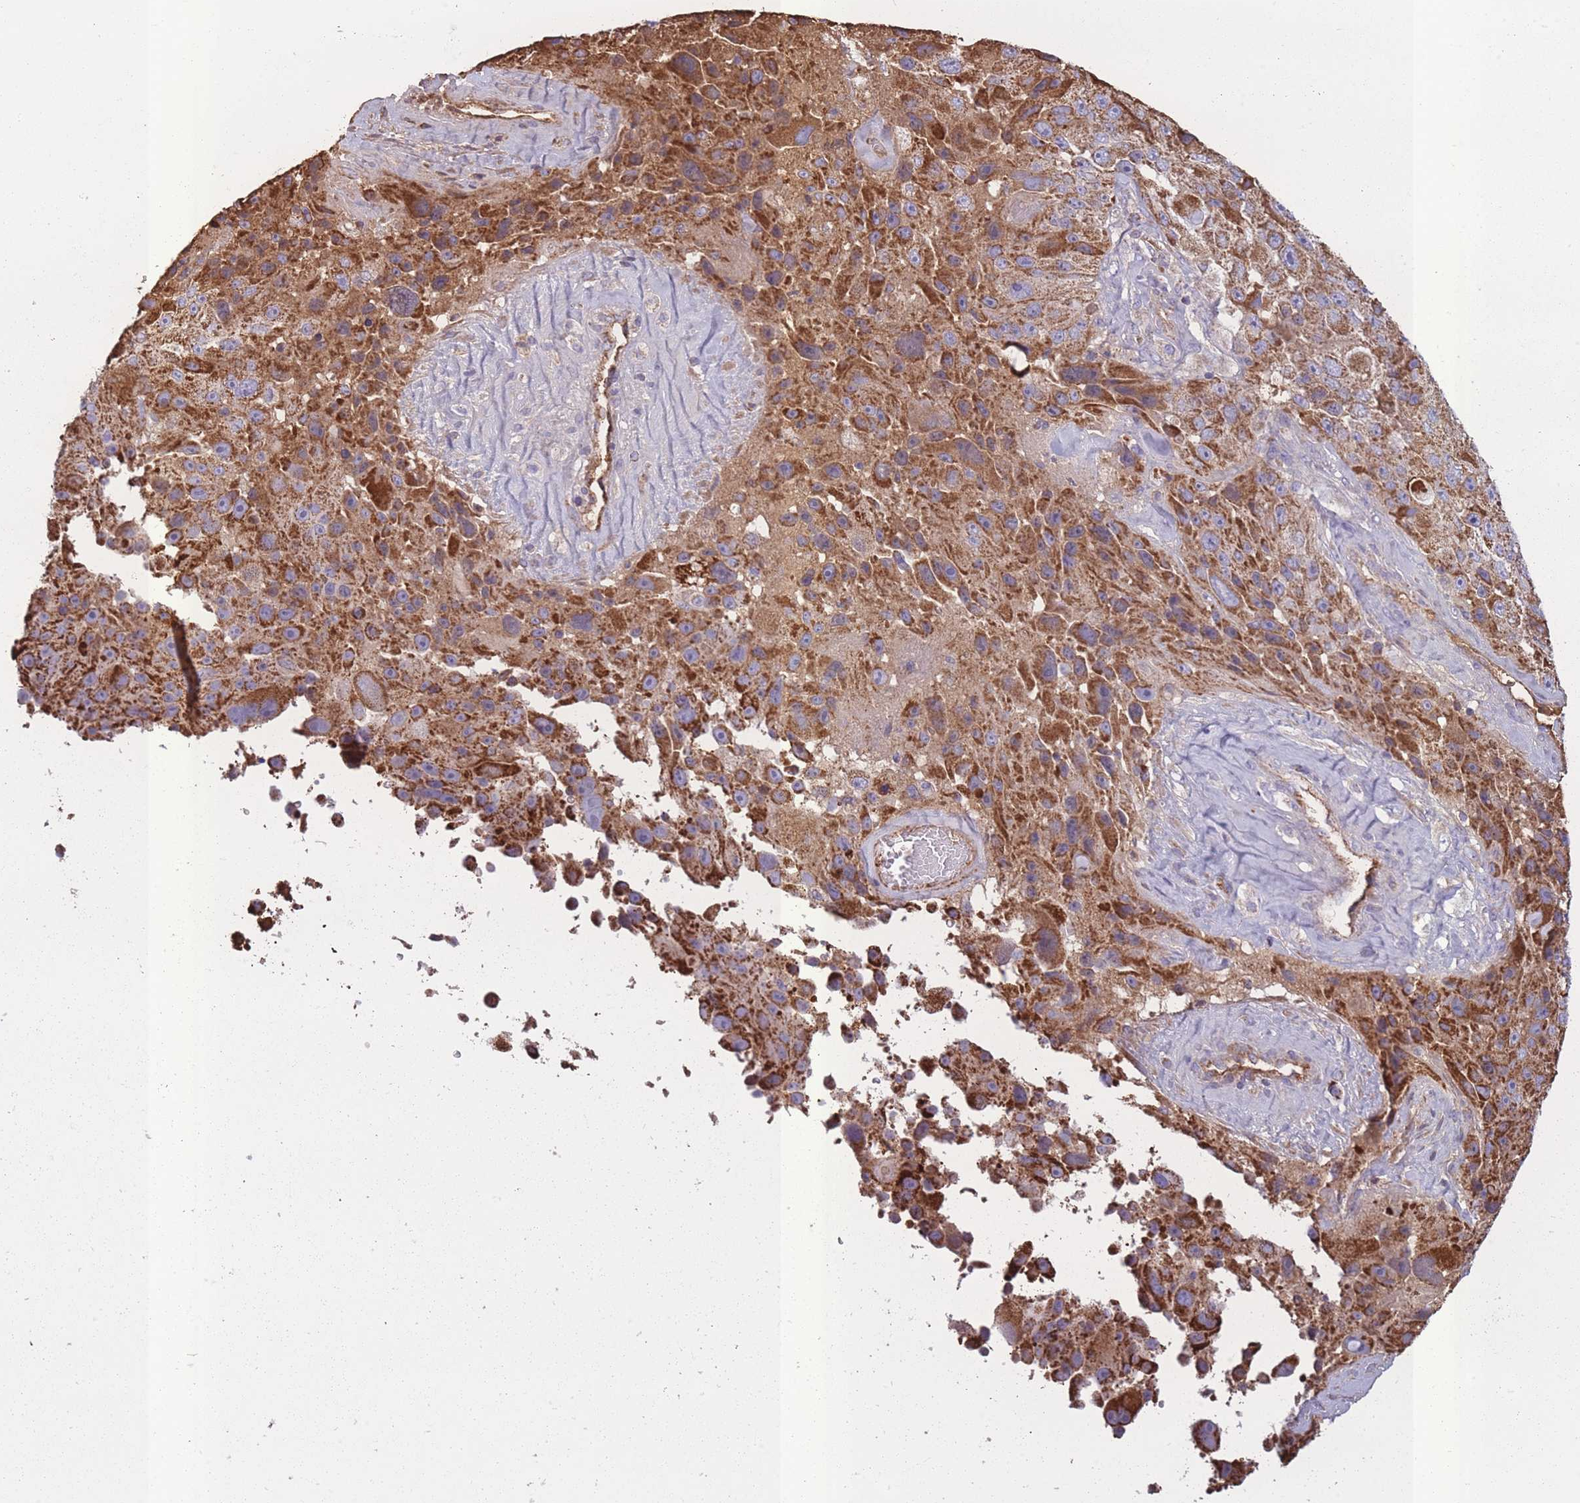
{"staining": {"intensity": "moderate", "quantity": ">75%", "location": "cytoplasmic/membranous"}, "tissue": "melanoma", "cell_type": "Tumor cells", "image_type": "cancer", "snomed": [{"axis": "morphology", "description": "Malignant melanoma, Metastatic site"}, {"axis": "topography", "description": "Lymph node"}], "caption": "Brown immunohistochemical staining in malignant melanoma (metastatic site) reveals moderate cytoplasmic/membranous expression in approximately >75% of tumor cells. (Stains: DAB in brown, nuclei in blue, Microscopy: brightfield microscopy at high magnification).", "gene": "KAT2A", "patient": {"sex": "male", "age": 62}}